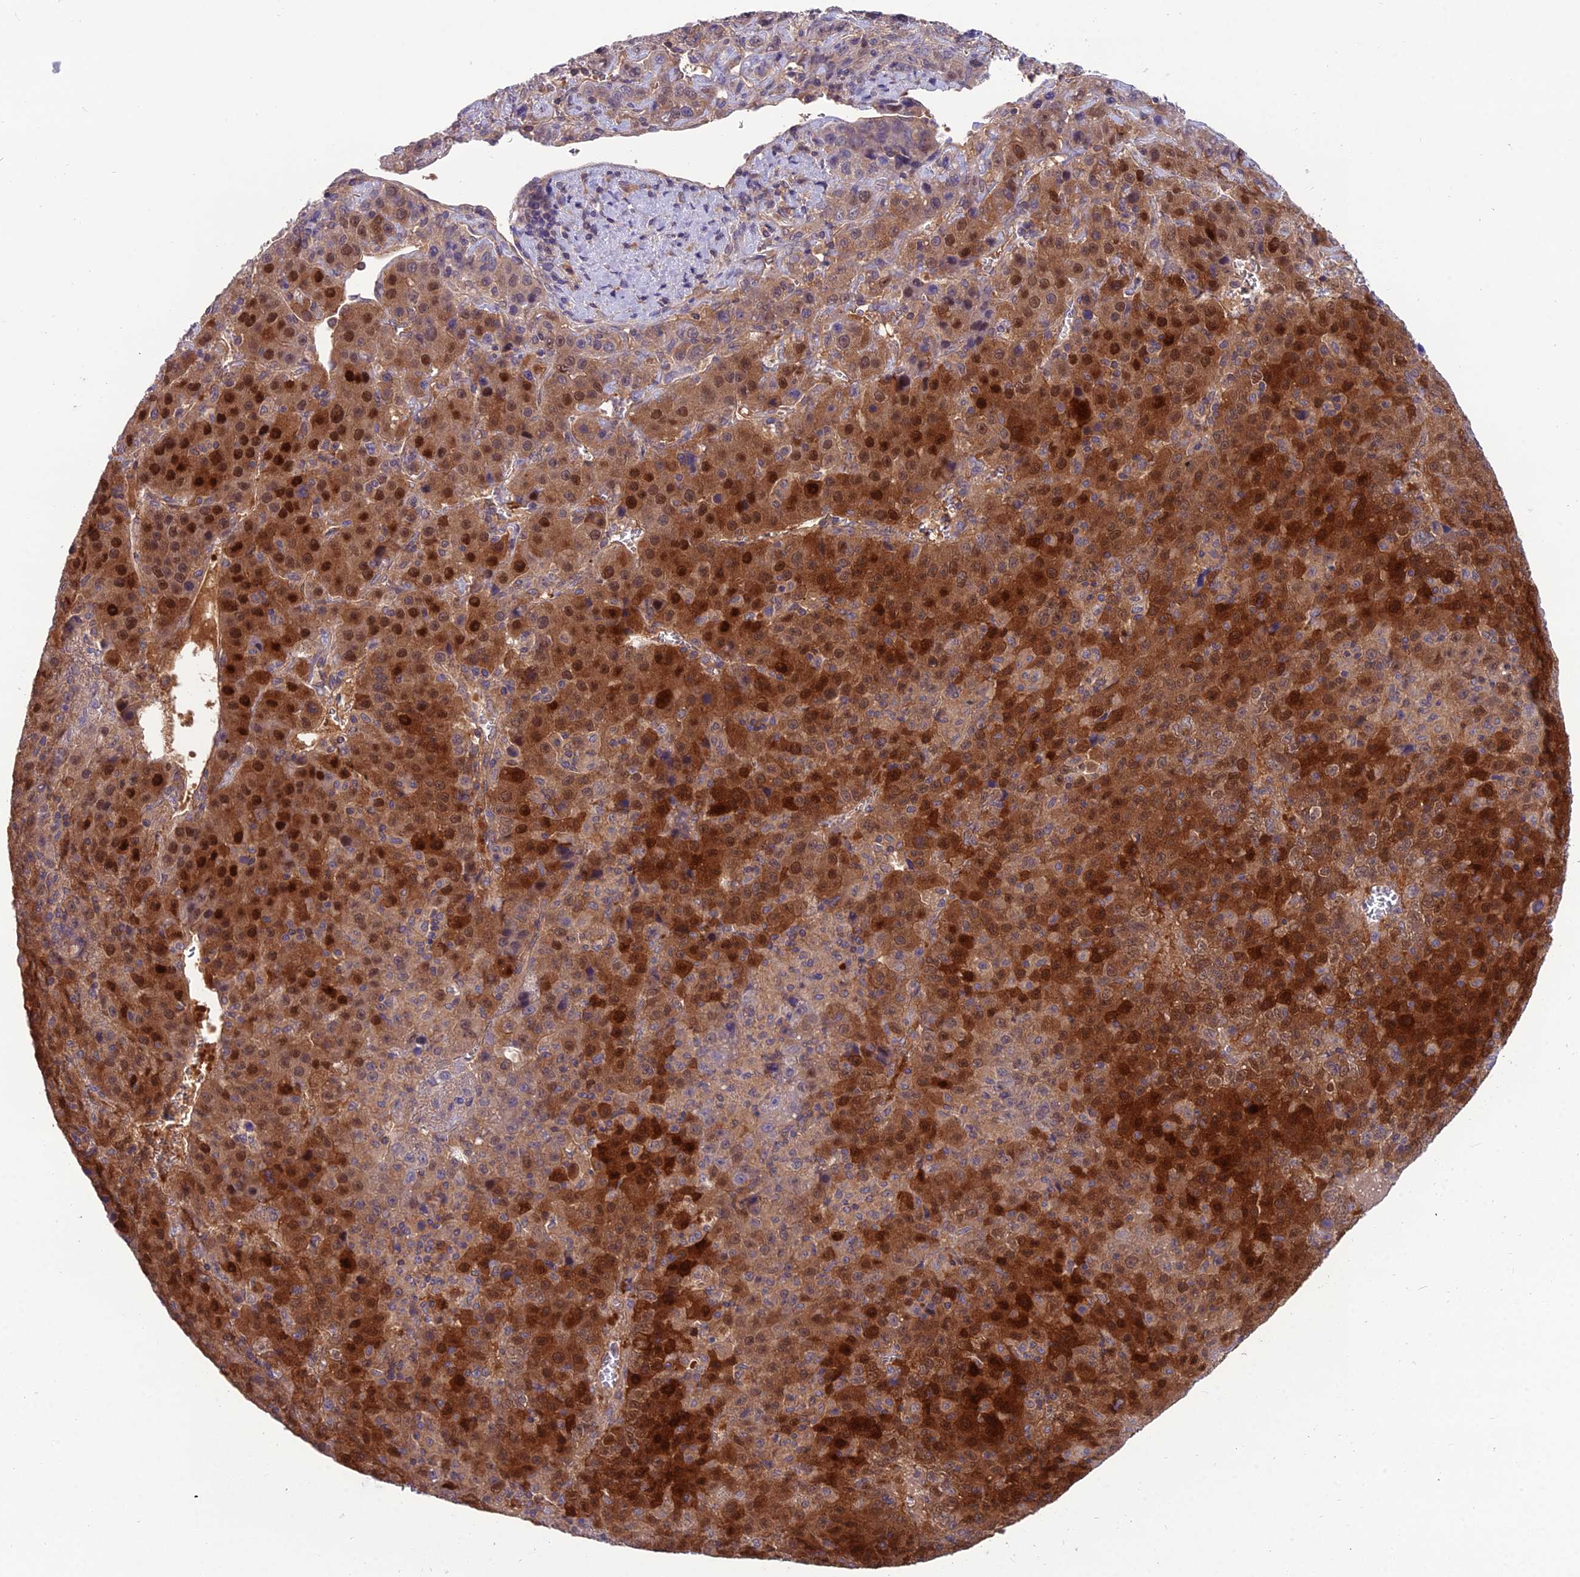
{"staining": {"intensity": "strong", "quantity": ">75%", "location": "cytoplasmic/membranous,nuclear"}, "tissue": "liver cancer", "cell_type": "Tumor cells", "image_type": "cancer", "snomed": [{"axis": "morphology", "description": "Carcinoma, Hepatocellular, NOS"}, {"axis": "topography", "description": "Liver"}], "caption": "Liver cancer stained for a protein (brown) reveals strong cytoplasmic/membranous and nuclear positive positivity in approximately >75% of tumor cells.", "gene": "MVD", "patient": {"sex": "female", "age": 53}}